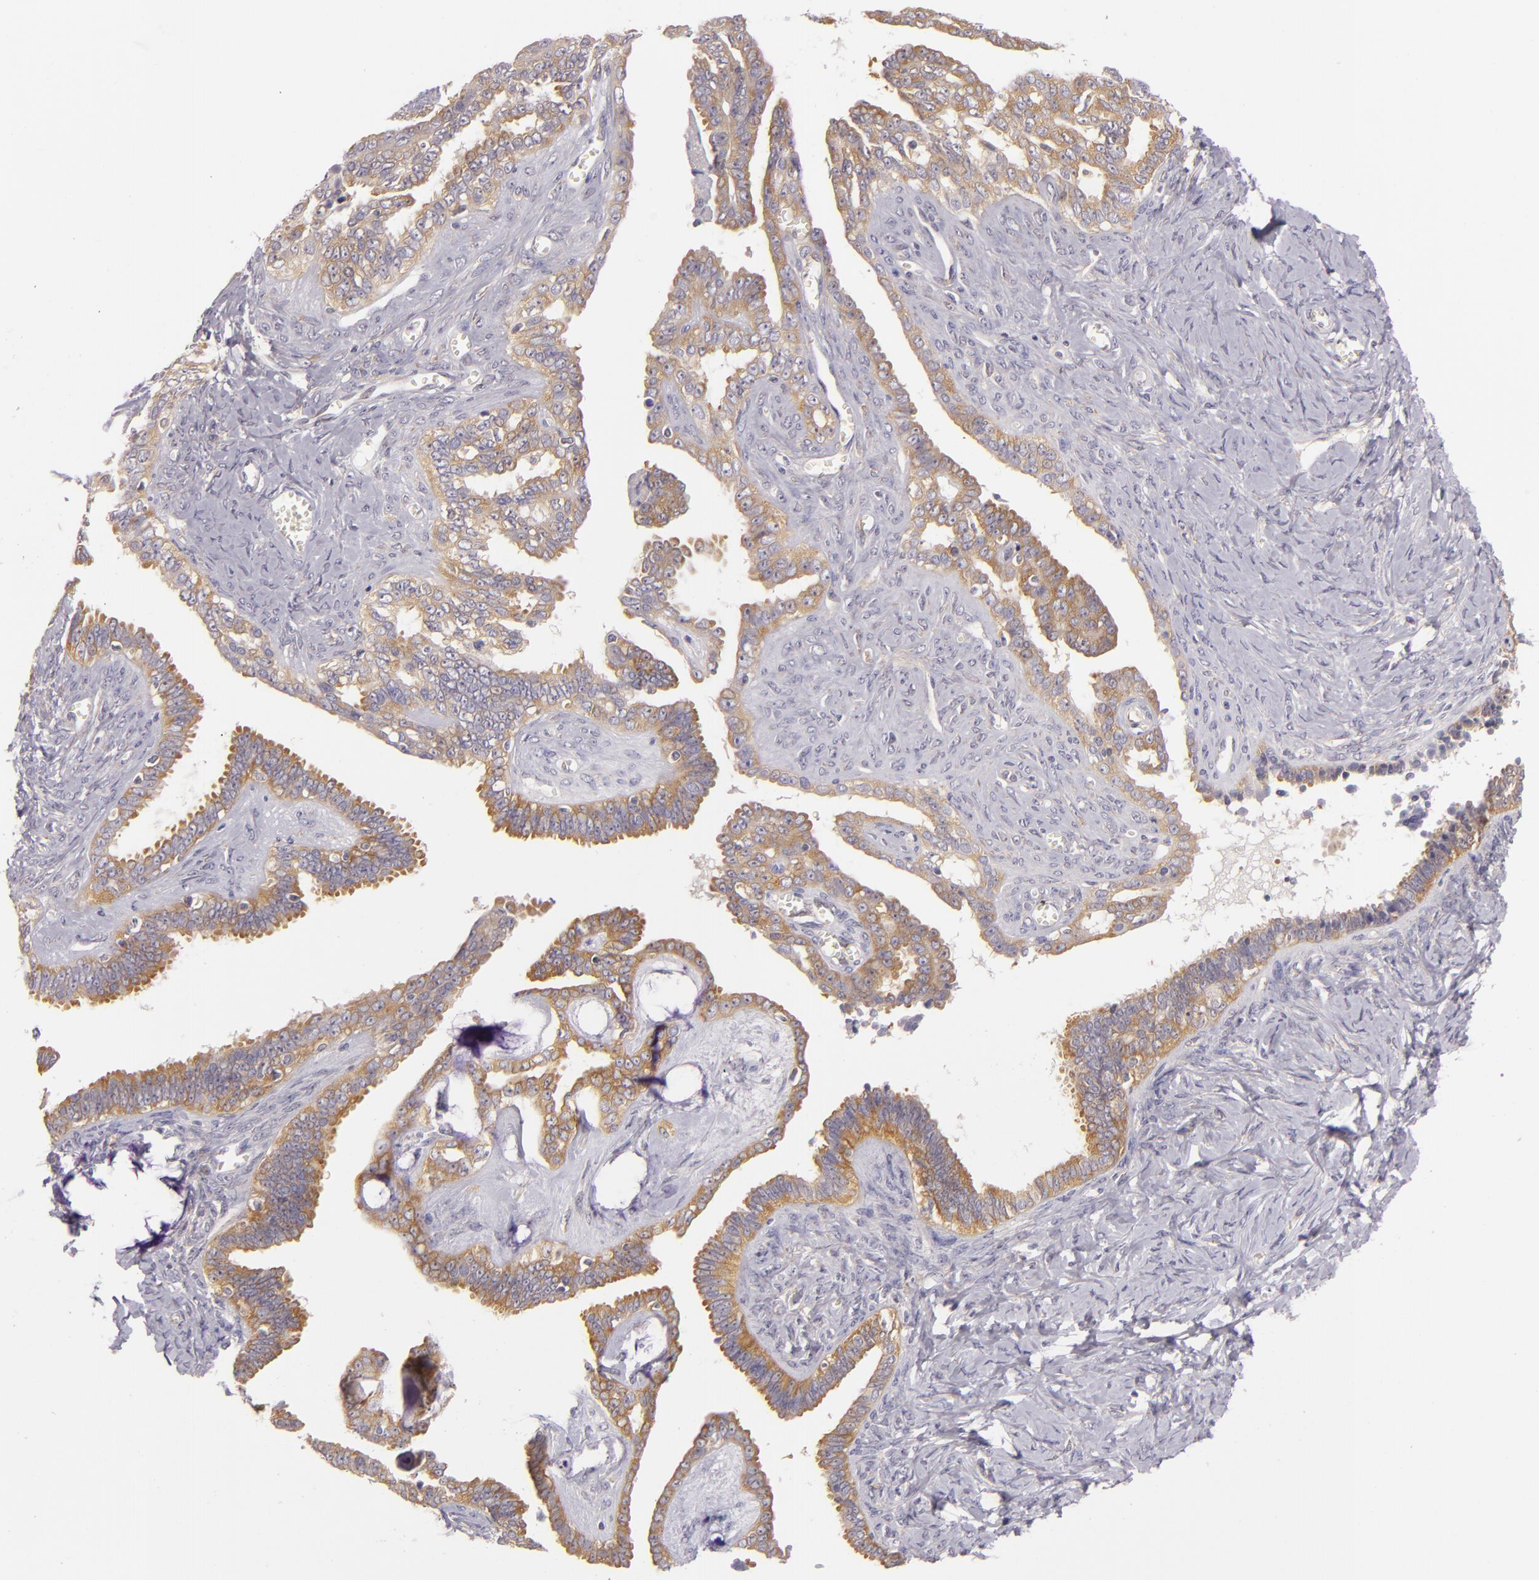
{"staining": {"intensity": "moderate", "quantity": "25%-75%", "location": "cytoplasmic/membranous"}, "tissue": "ovarian cancer", "cell_type": "Tumor cells", "image_type": "cancer", "snomed": [{"axis": "morphology", "description": "Cystadenocarcinoma, serous, NOS"}, {"axis": "topography", "description": "Ovary"}], "caption": "Immunohistochemical staining of ovarian serous cystadenocarcinoma shows moderate cytoplasmic/membranous protein positivity in about 25%-75% of tumor cells. (Brightfield microscopy of DAB IHC at high magnification).", "gene": "UPF3B", "patient": {"sex": "female", "age": 71}}